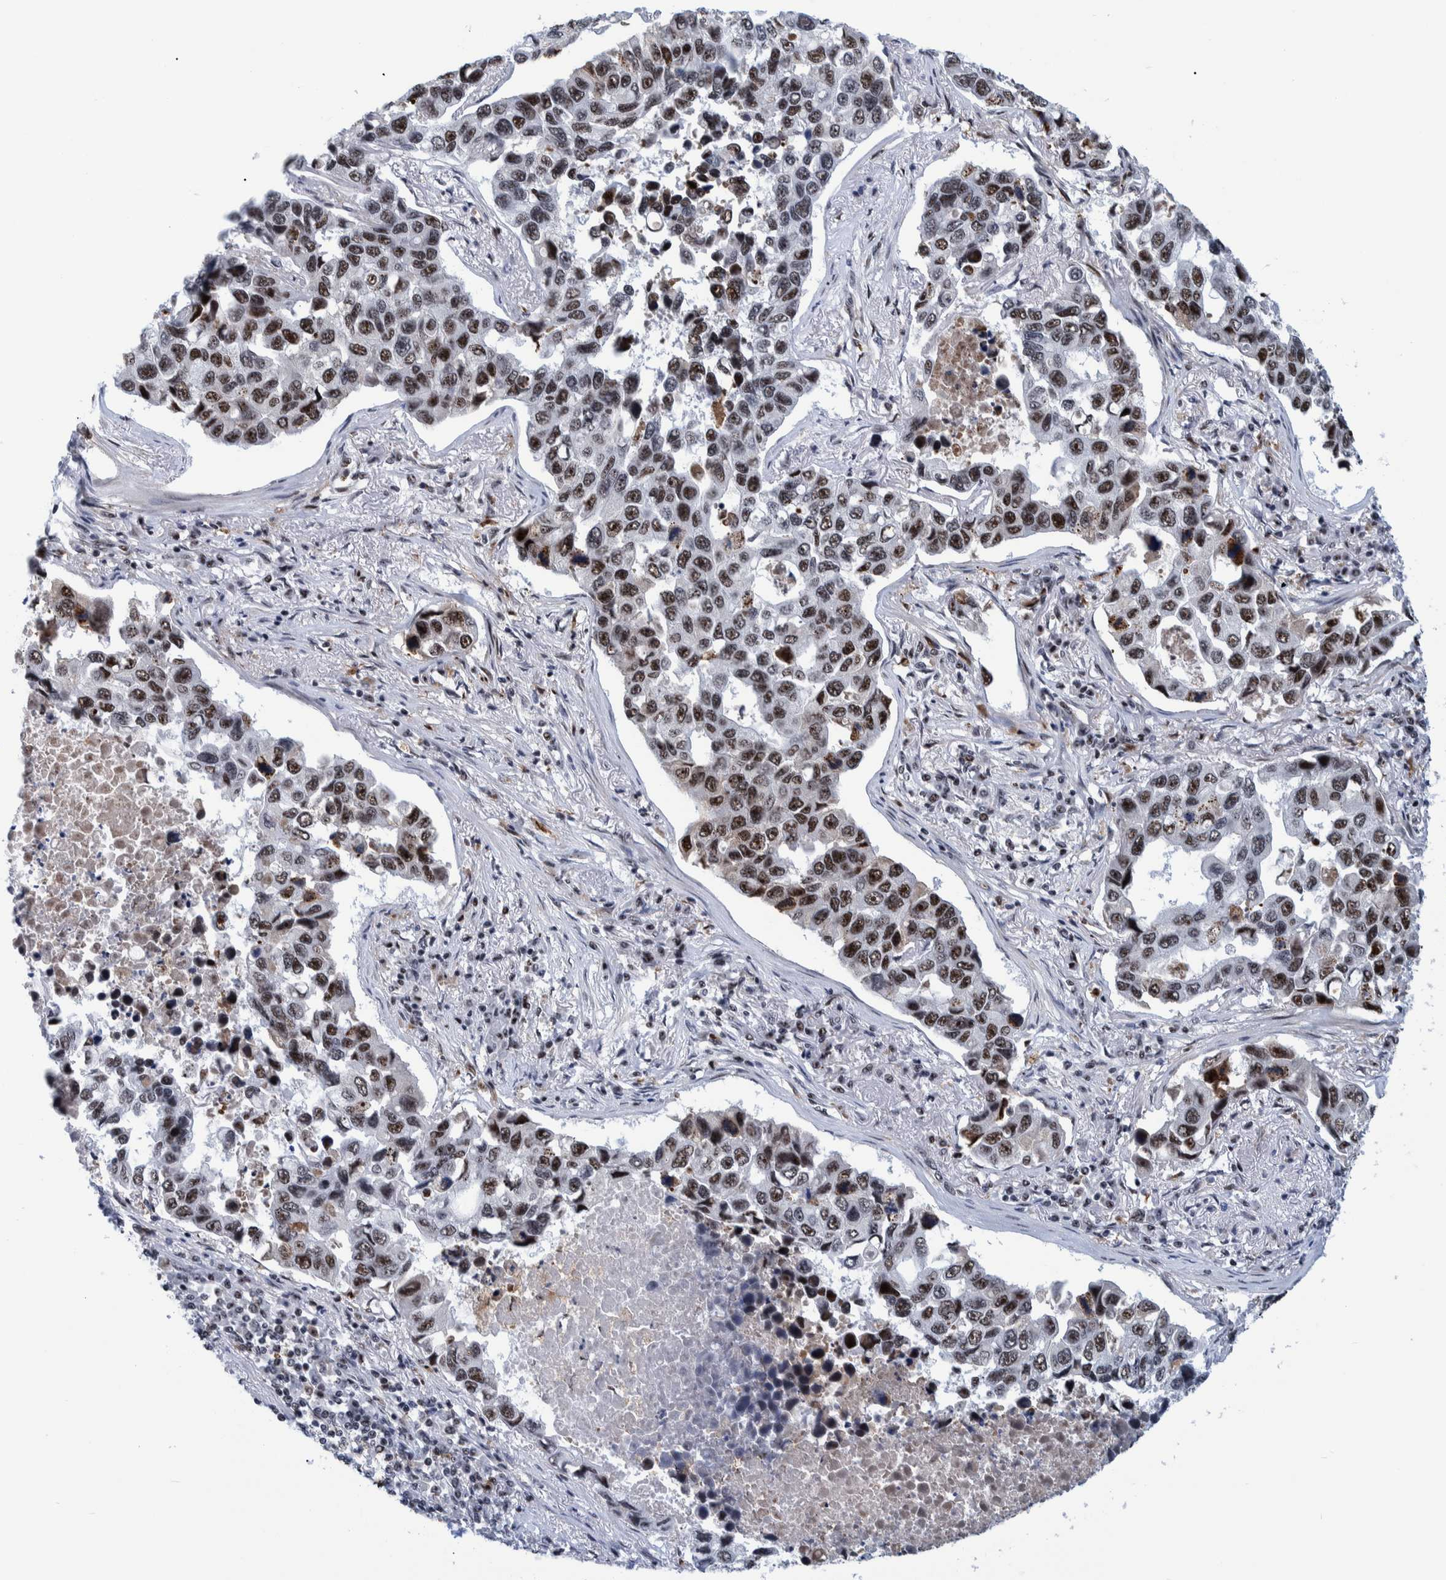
{"staining": {"intensity": "moderate", "quantity": ">75%", "location": "nuclear"}, "tissue": "lung cancer", "cell_type": "Tumor cells", "image_type": "cancer", "snomed": [{"axis": "morphology", "description": "Adenocarcinoma, NOS"}, {"axis": "topography", "description": "Lung"}], "caption": "Immunohistochemistry (DAB) staining of human lung cancer (adenocarcinoma) shows moderate nuclear protein staining in about >75% of tumor cells.", "gene": "EFTUD2", "patient": {"sex": "male", "age": 64}}